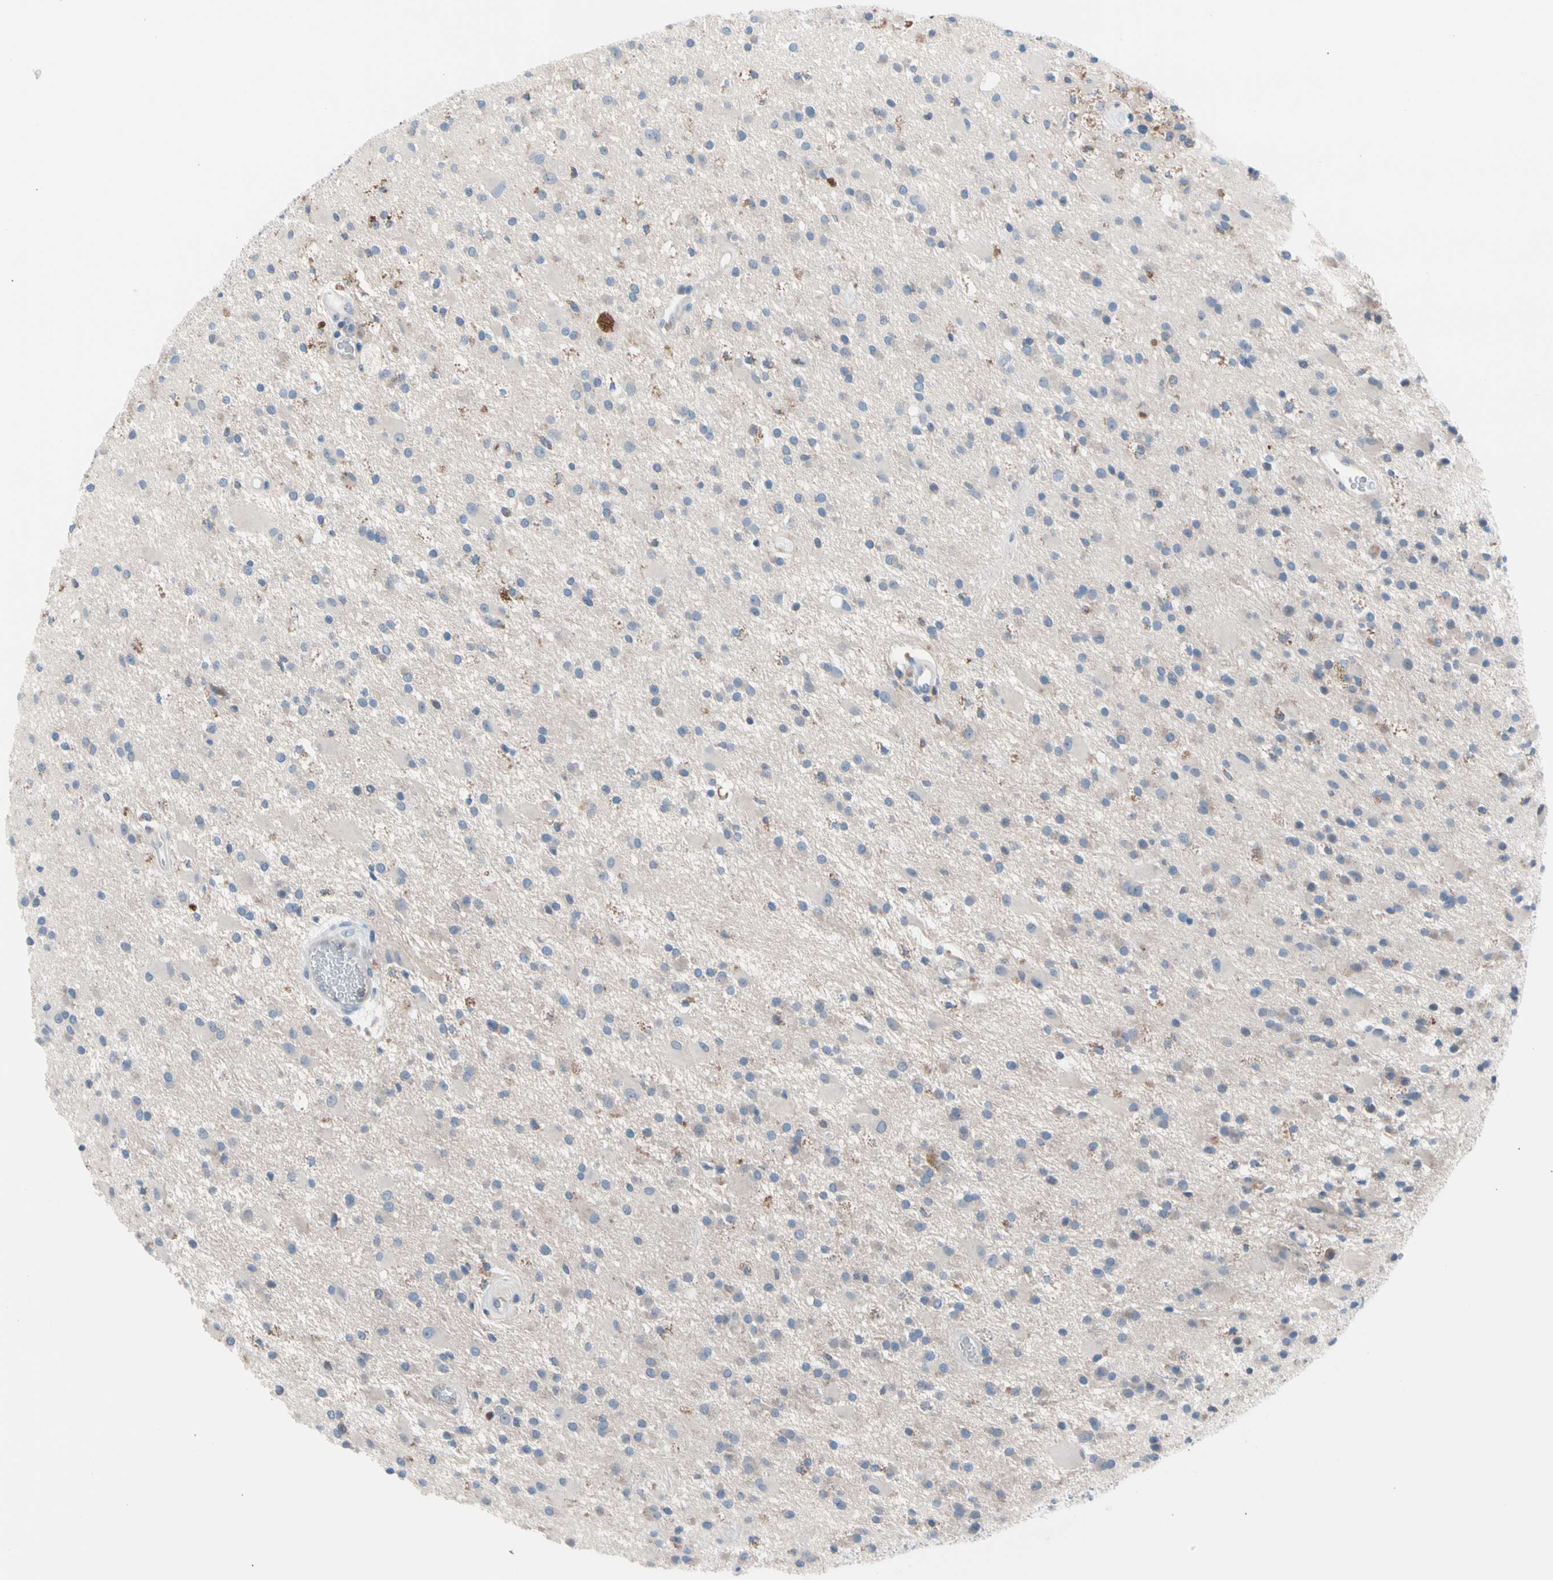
{"staining": {"intensity": "moderate", "quantity": "<25%", "location": "cytoplasmic/membranous"}, "tissue": "glioma", "cell_type": "Tumor cells", "image_type": "cancer", "snomed": [{"axis": "morphology", "description": "Glioma, malignant, Low grade"}, {"axis": "topography", "description": "Brain"}], "caption": "Glioma stained for a protein (brown) displays moderate cytoplasmic/membranous positive expression in about <25% of tumor cells.", "gene": "CASQ1", "patient": {"sex": "male", "age": 58}}